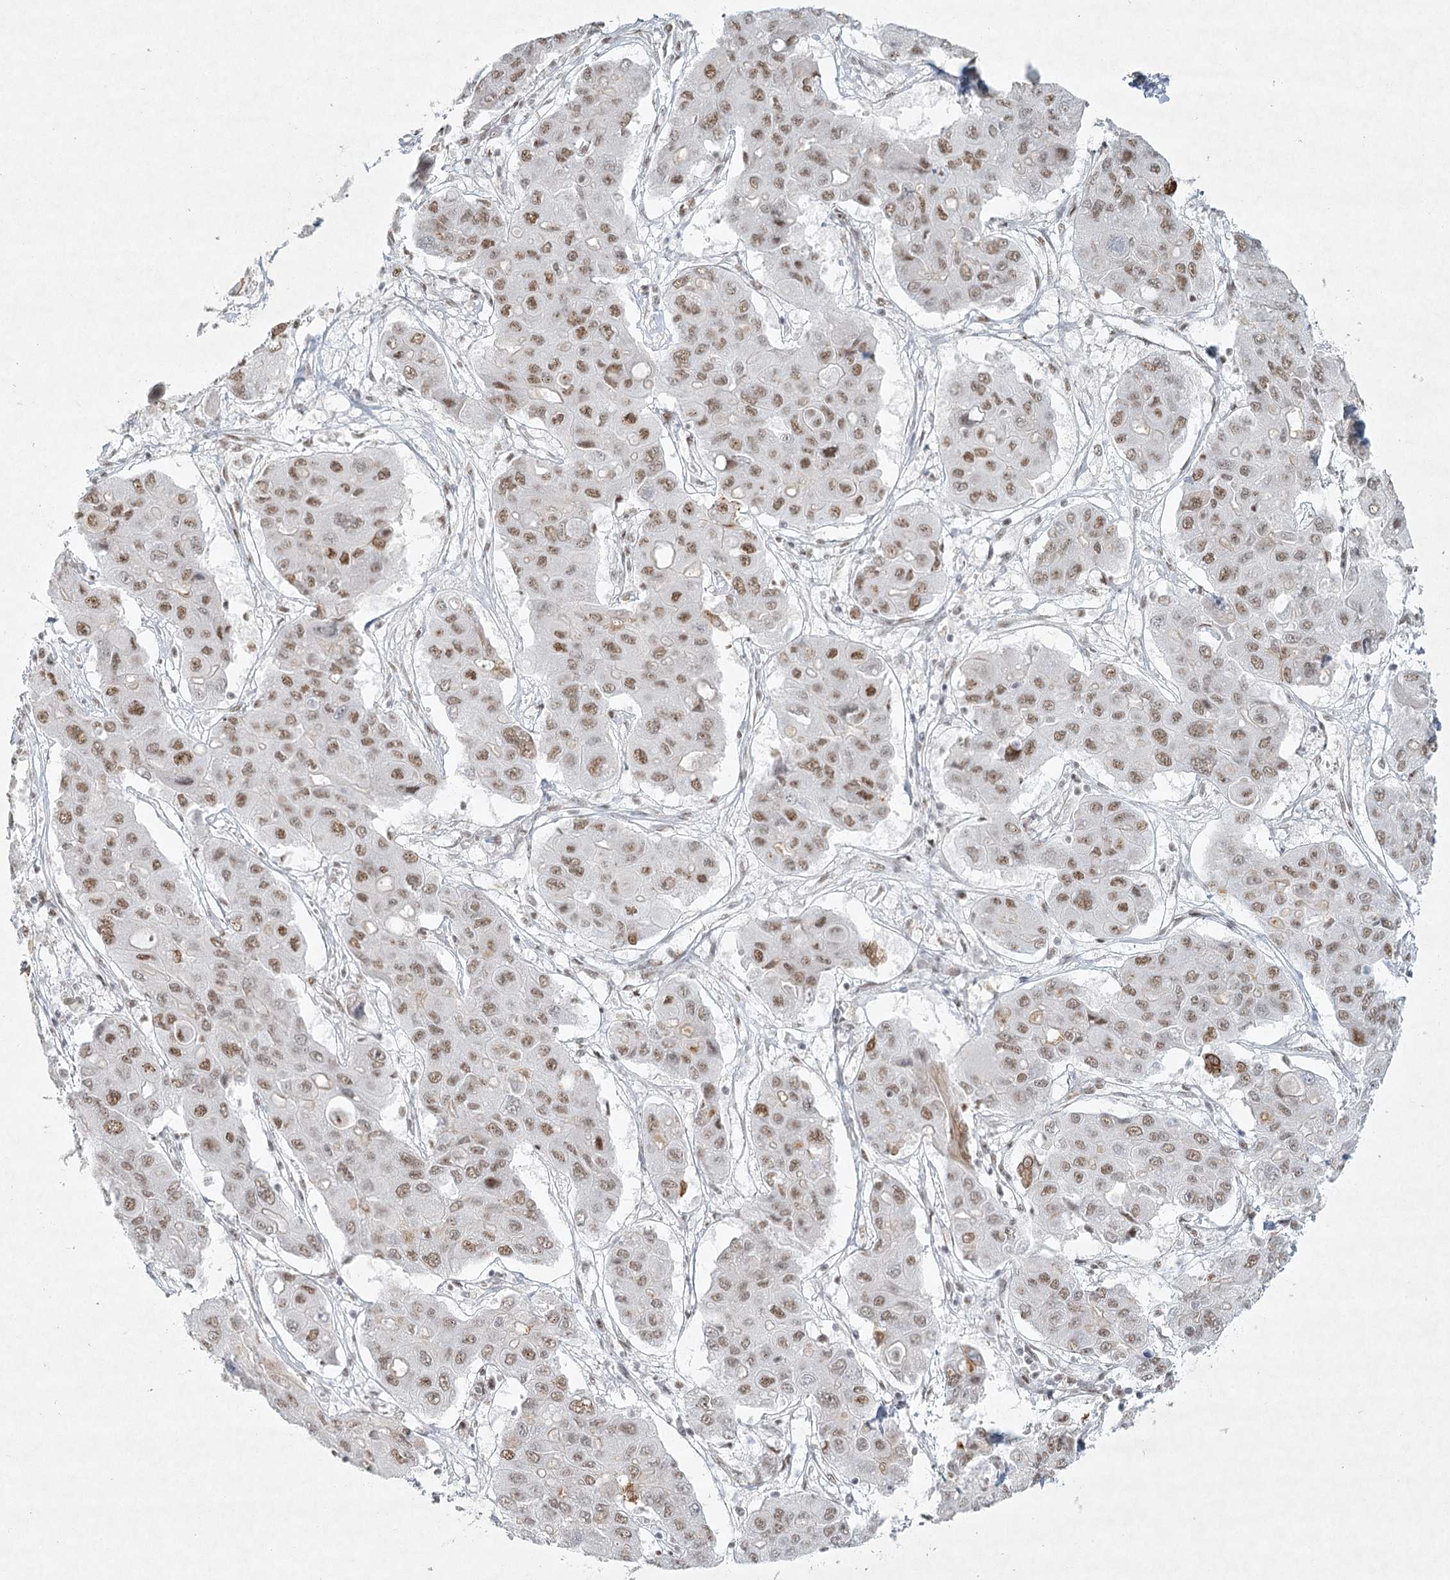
{"staining": {"intensity": "moderate", "quantity": ">75%", "location": "nuclear"}, "tissue": "liver cancer", "cell_type": "Tumor cells", "image_type": "cancer", "snomed": [{"axis": "morphology", "description": "Cholangiocarcinoma"}, {"axis": "topography", "description": "Liver"}], "caption": "A brown stain labels moderate nuclear staining of a protein in liver cholangiocarcinoma tumor cells.", "gene": "U2SURP", "patient": {"sex": "male", "age": 67}}